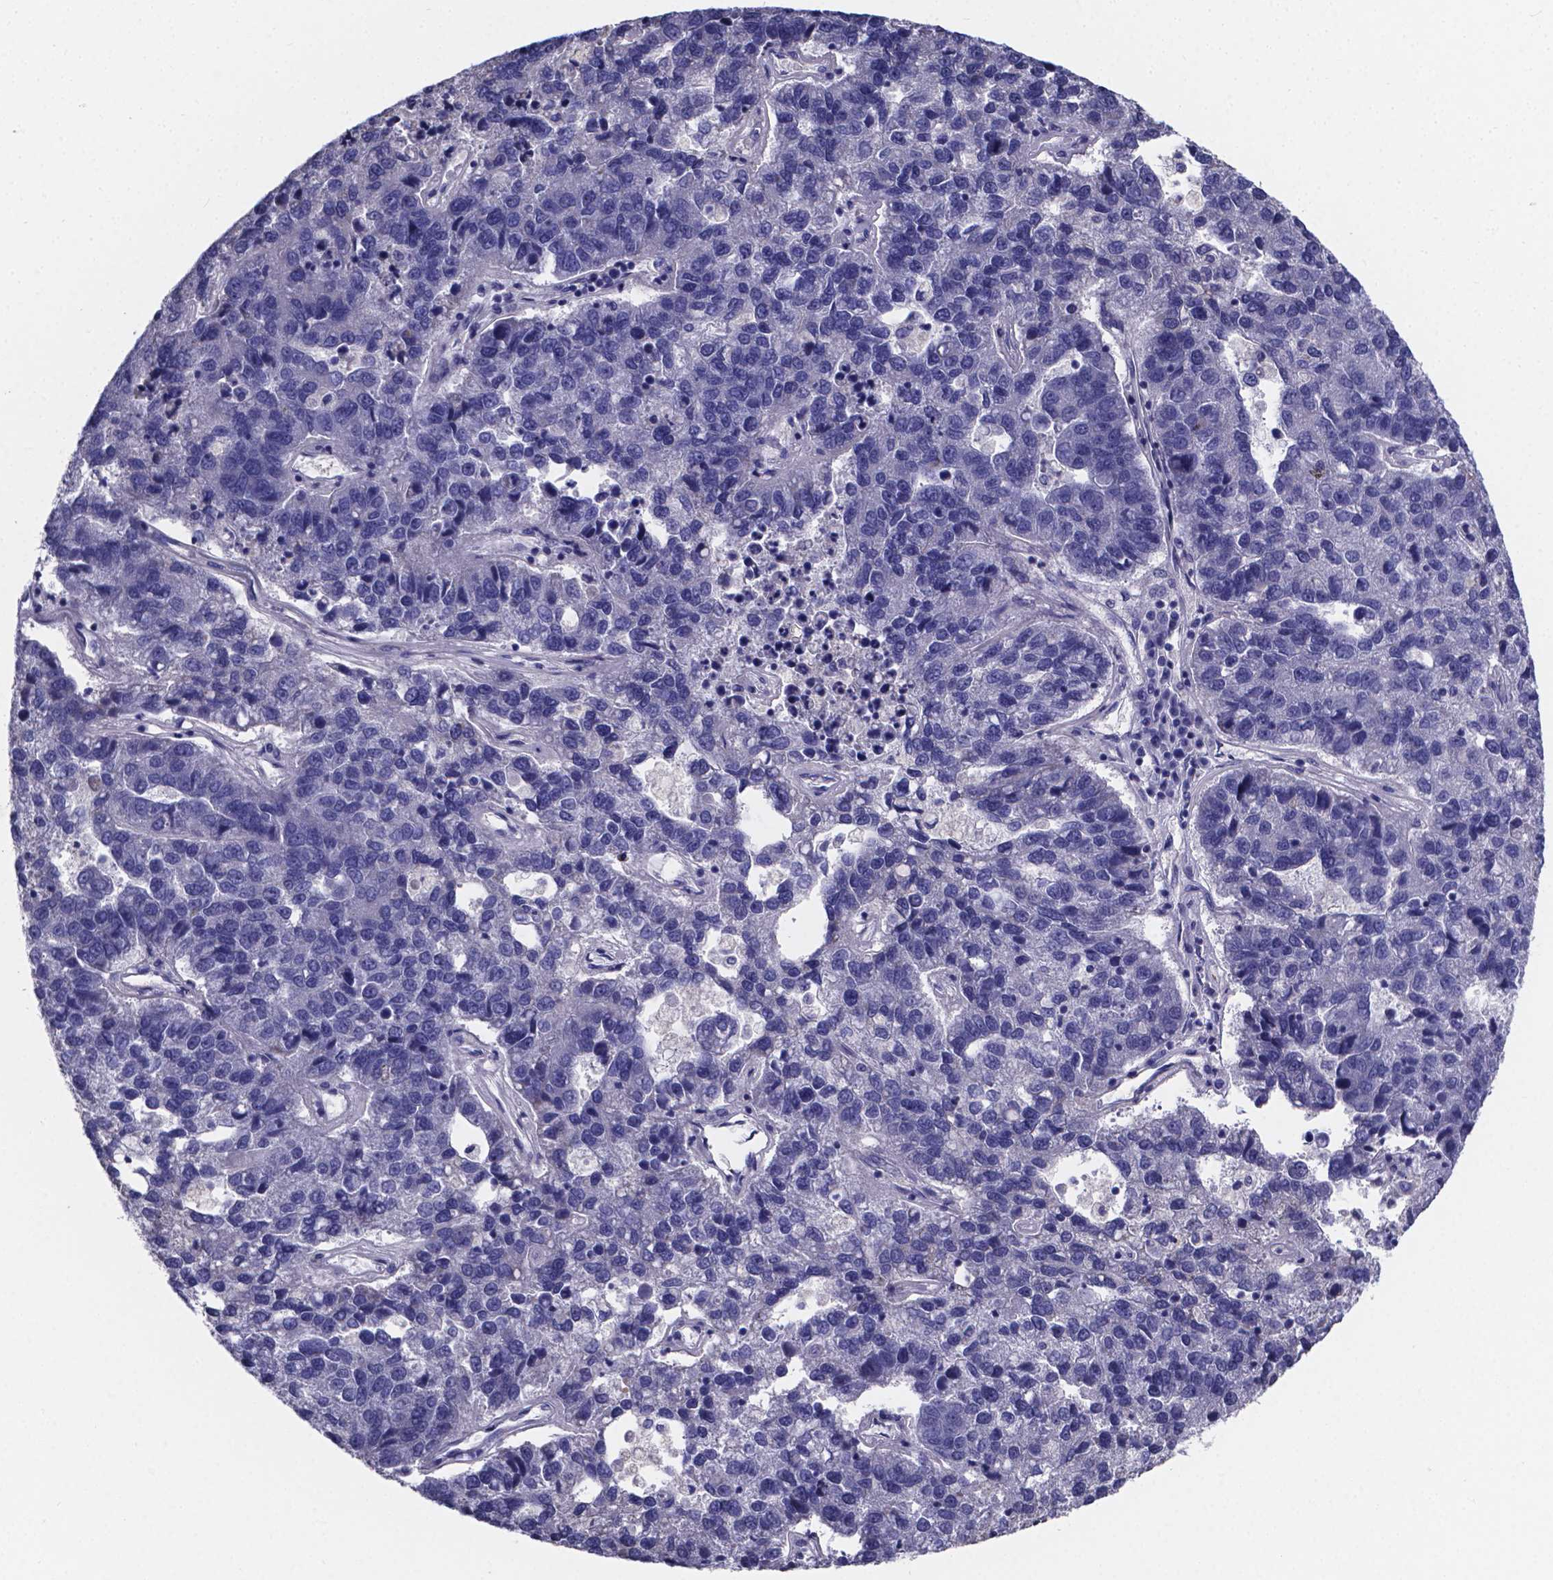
{"staining": {"intensity": "negative", "quantity": "none", "location": "none"}, "tissue": "pancreatic cancer", "cell_type": "Tumor cells", "image_type": "cancer", "snomed": [{"axis": "morphology", "description": "Adenocarcinoma, NOS"}, {"axis": "topography", "description": "Pancreas"}], "caption": "Human pancreatic cancer stained for a protein using immunohistochemistry (IHC) reveals no staining in tumor cells.", "gene": "SFRP4", "patient": {"sex": "female", "age": 61}}